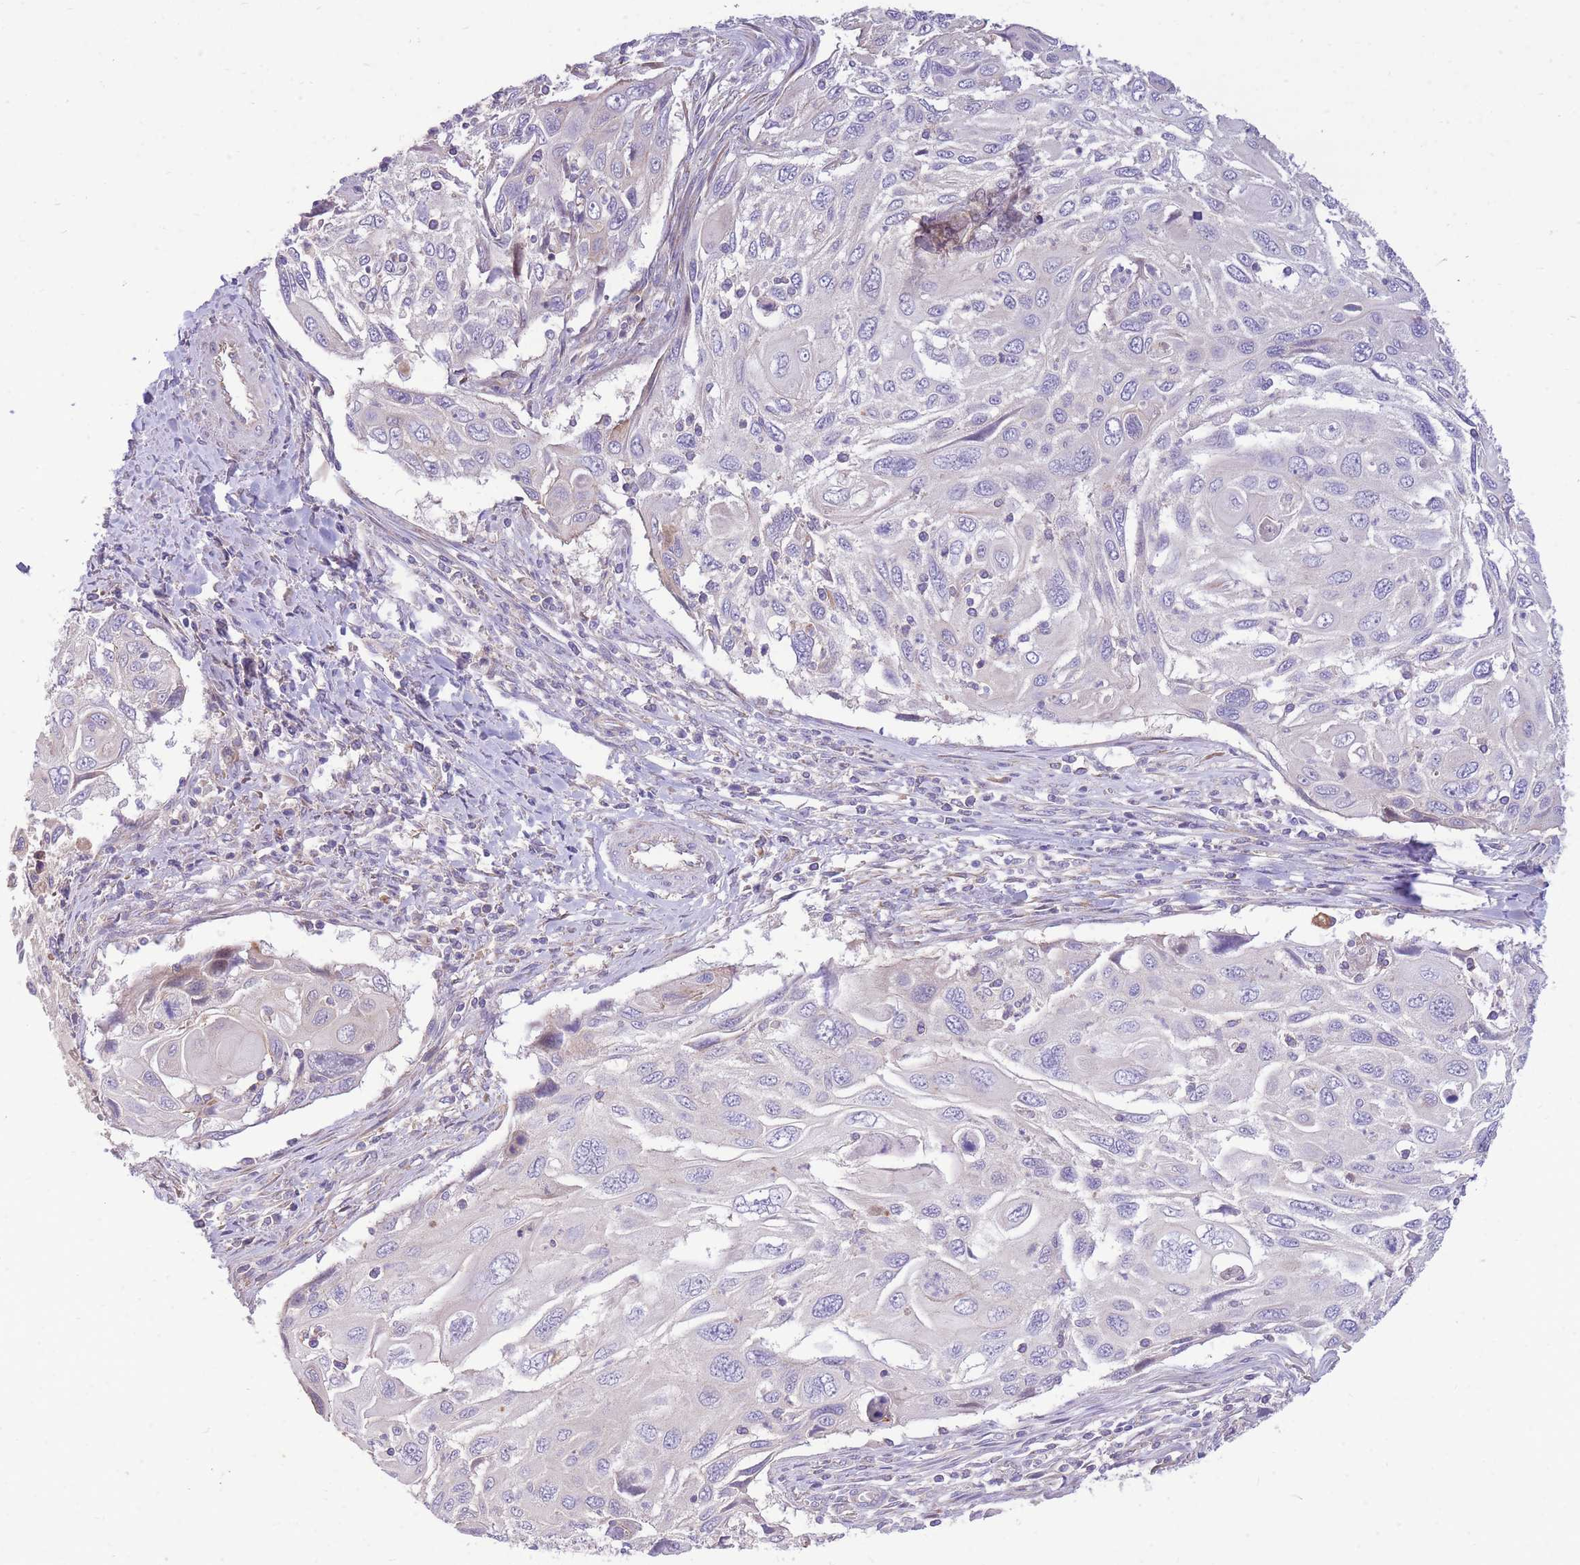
{"staining": {"intensity": "negative", "quantity": "none", "location": "none"}, "tissue": "cervical cancer", "cell_type": "Tumor cells", "image_type": "cancer", "snomed": [{"axis": "morphology", "description": "Squamous cell carcinoma, NOS"}, {"axis": "topography", "description": "Cervix"}], "caption": "Human cervical cancer (squamous cell carcinoma) stained for a protein using IHC shows no expression in tumor cells.", "gene": "OR5T1", "patient": {"sex": "female", "age": 70}}